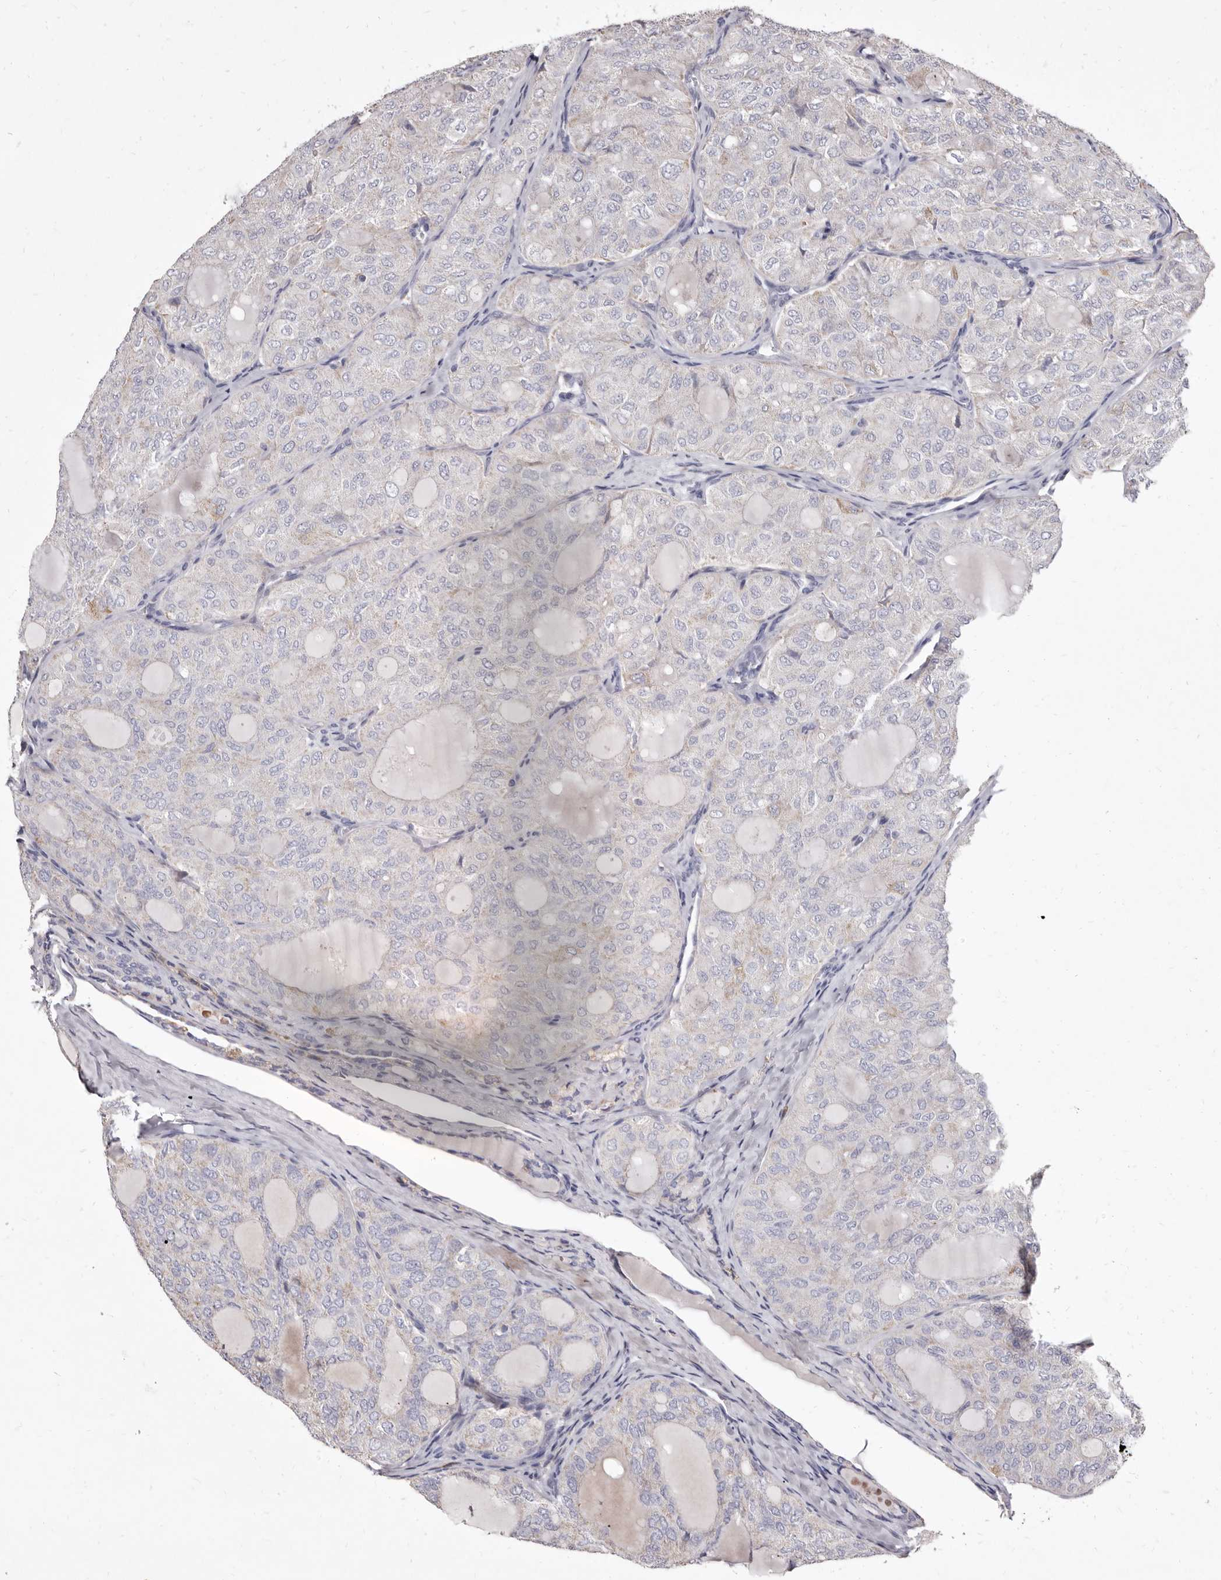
{"staining": {"intensity": "negative", "quantity": "none", "location": "none"}, "tissue": "thyroid cancer", "cell_type": "Tumor cells", "image_type": "cancer", "snomed": [{"axis": "morphology", "description": "Follicular adenoma carcinoma, NOS"}, {"axis": "topography", "description": "Thyroid gland"}], "caption": "Tumor cells show no significant protein expression in follicular adenoma carcinoma (thyroid).", "gene": "CYP2E1", "patient": {"sex": "male", "age": 75}}